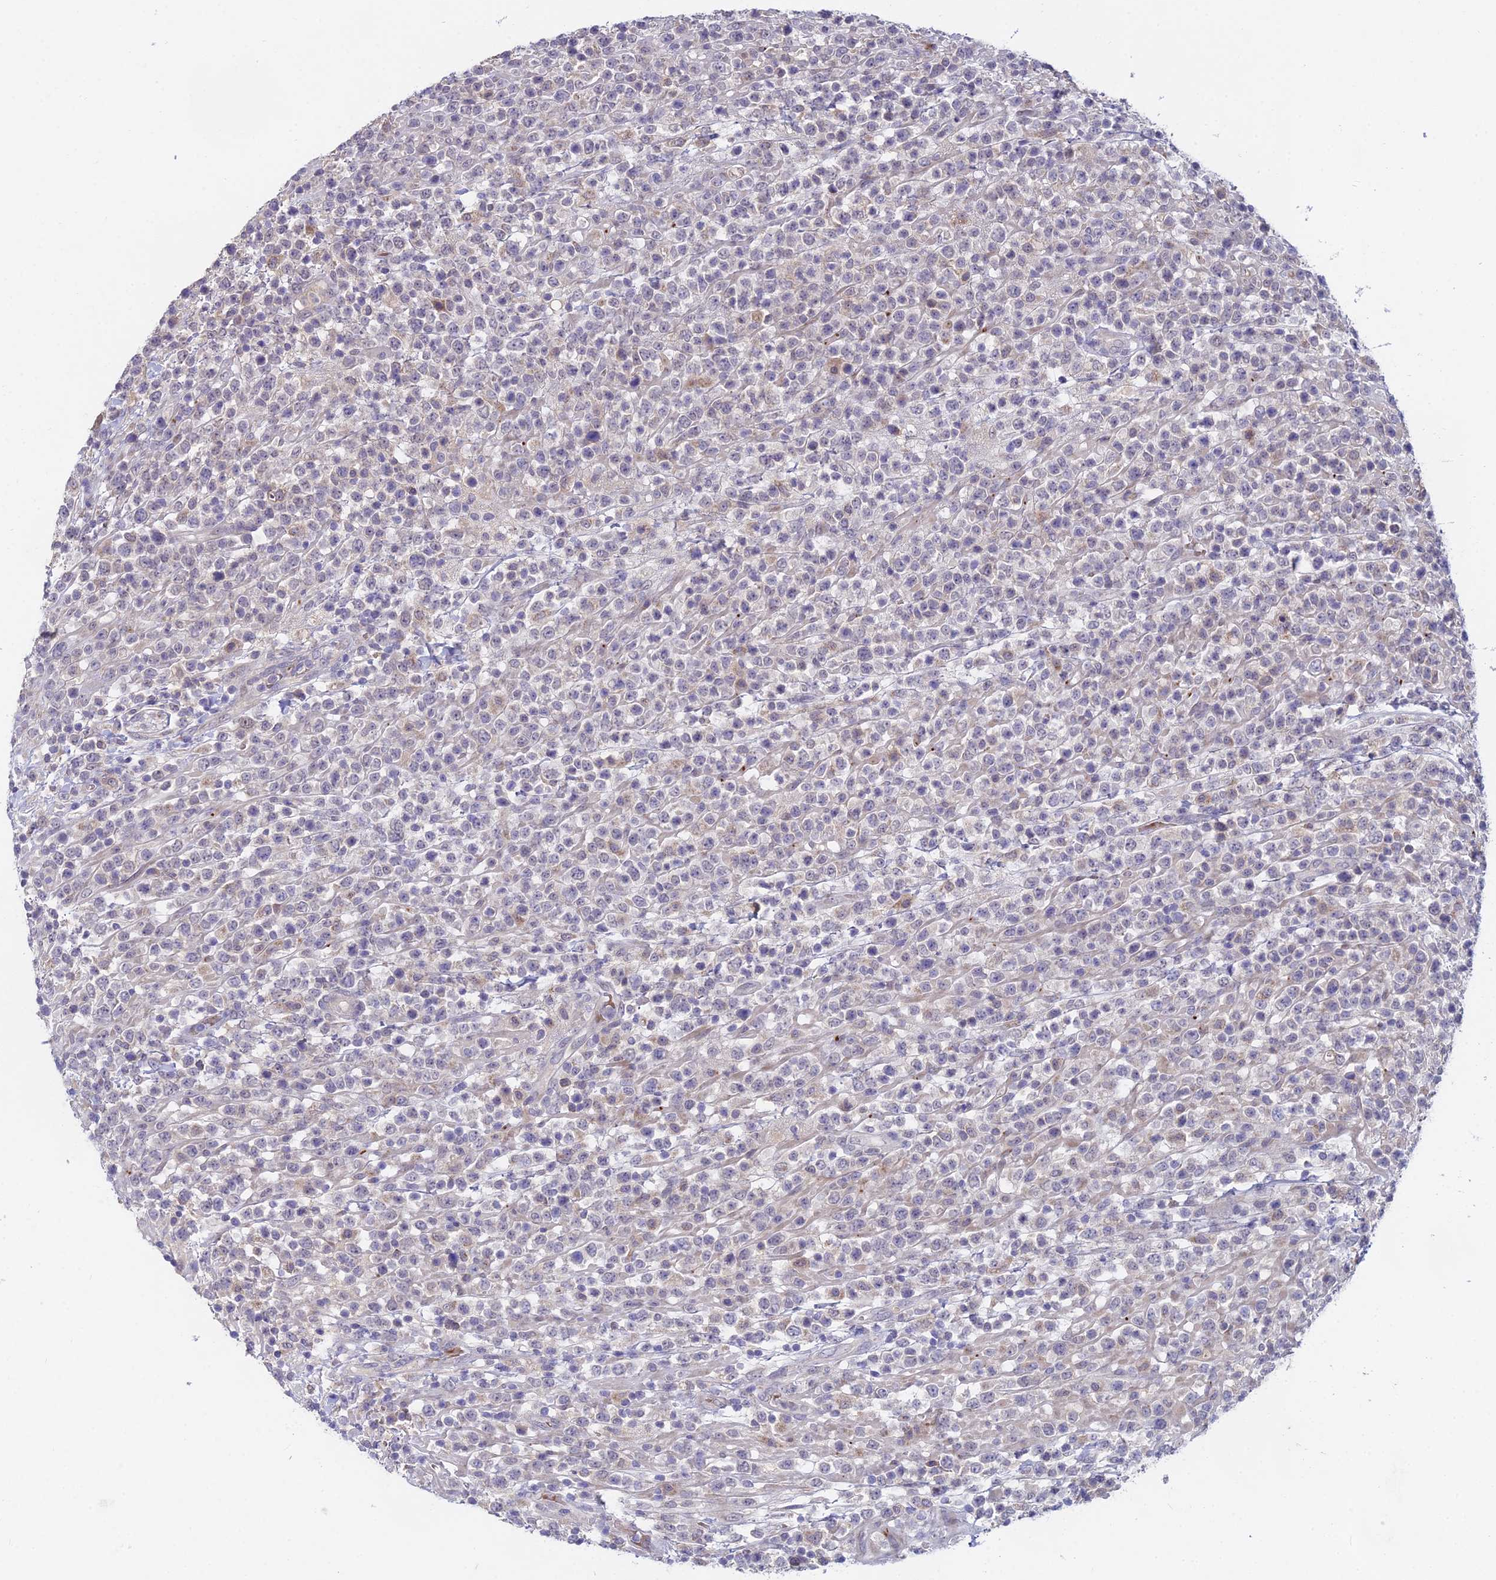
{"staining": {"intensity": "negative", "quantity": "none", "location": "none"}, "tissue": "lymphoma", "cell_type": "Tumor cells", "image_type": "cancer", "snomed": [{"axis": "morphology", "description": "Malignant lymphoma, non-Hodgkin's type, High grade"}, {"axis": "topography", "description": "Colon"}], "caption": "Immunohistochemistry micrograph of human malignant lymphoma, non-Hodgkin's type (high-grade) stained for a protein (brown), which shows no expression in tumor cells. The staining was performed using DAB (3,3'-diaminobenzidine) to visualize the protein expression in brown, while the nuclei were stained in blue with hematoxylin (Magnification: 20x).", "gene": "WDR43", "patient": {"sex": "female", "age": 53}}